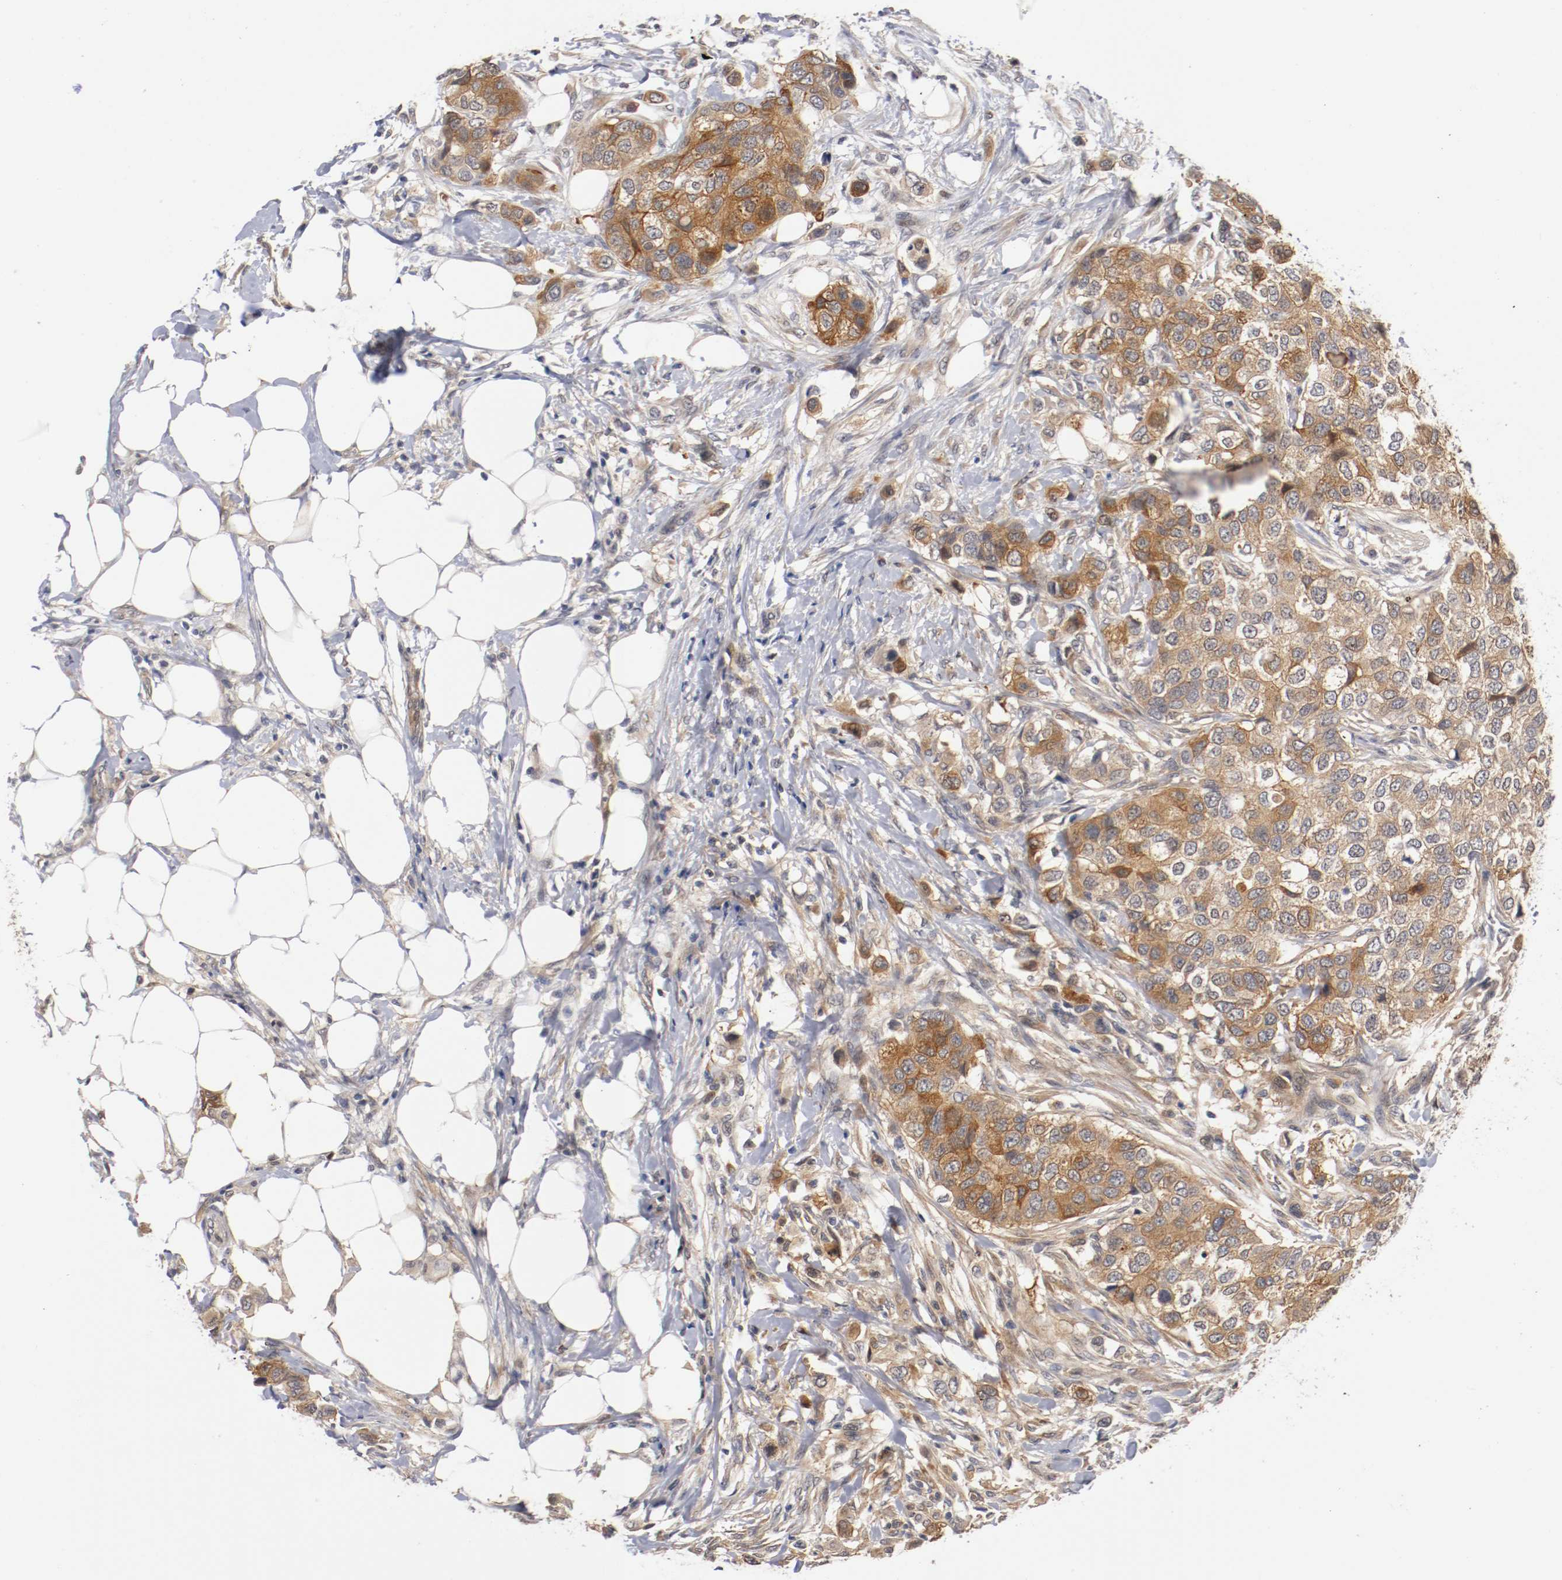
{"staining": {"intensity": "moderate", "quantity": ">75%", "location": "cytoplasmic/membranous"}, "tissue": "breast cancer", "cell_type": "Tumor cells", "image_type": "cancer", "snomed": [{"axis": "morphology", "description": "Normal tissue, NOS"}, {"axis": "morphology", "description": "Duct carcinoma"}, {"axis": "topography", "description": "Breast"}], "caption": "A micrograph showing moderate cytoplasmic/membranous expression in approximately >75% of tumor cells in breast invasive ductal carcinoma, as visualized by brown immunohistochemical staining.", "gene": "RBM23", "patient": {"sex": "female", "age": 49}}